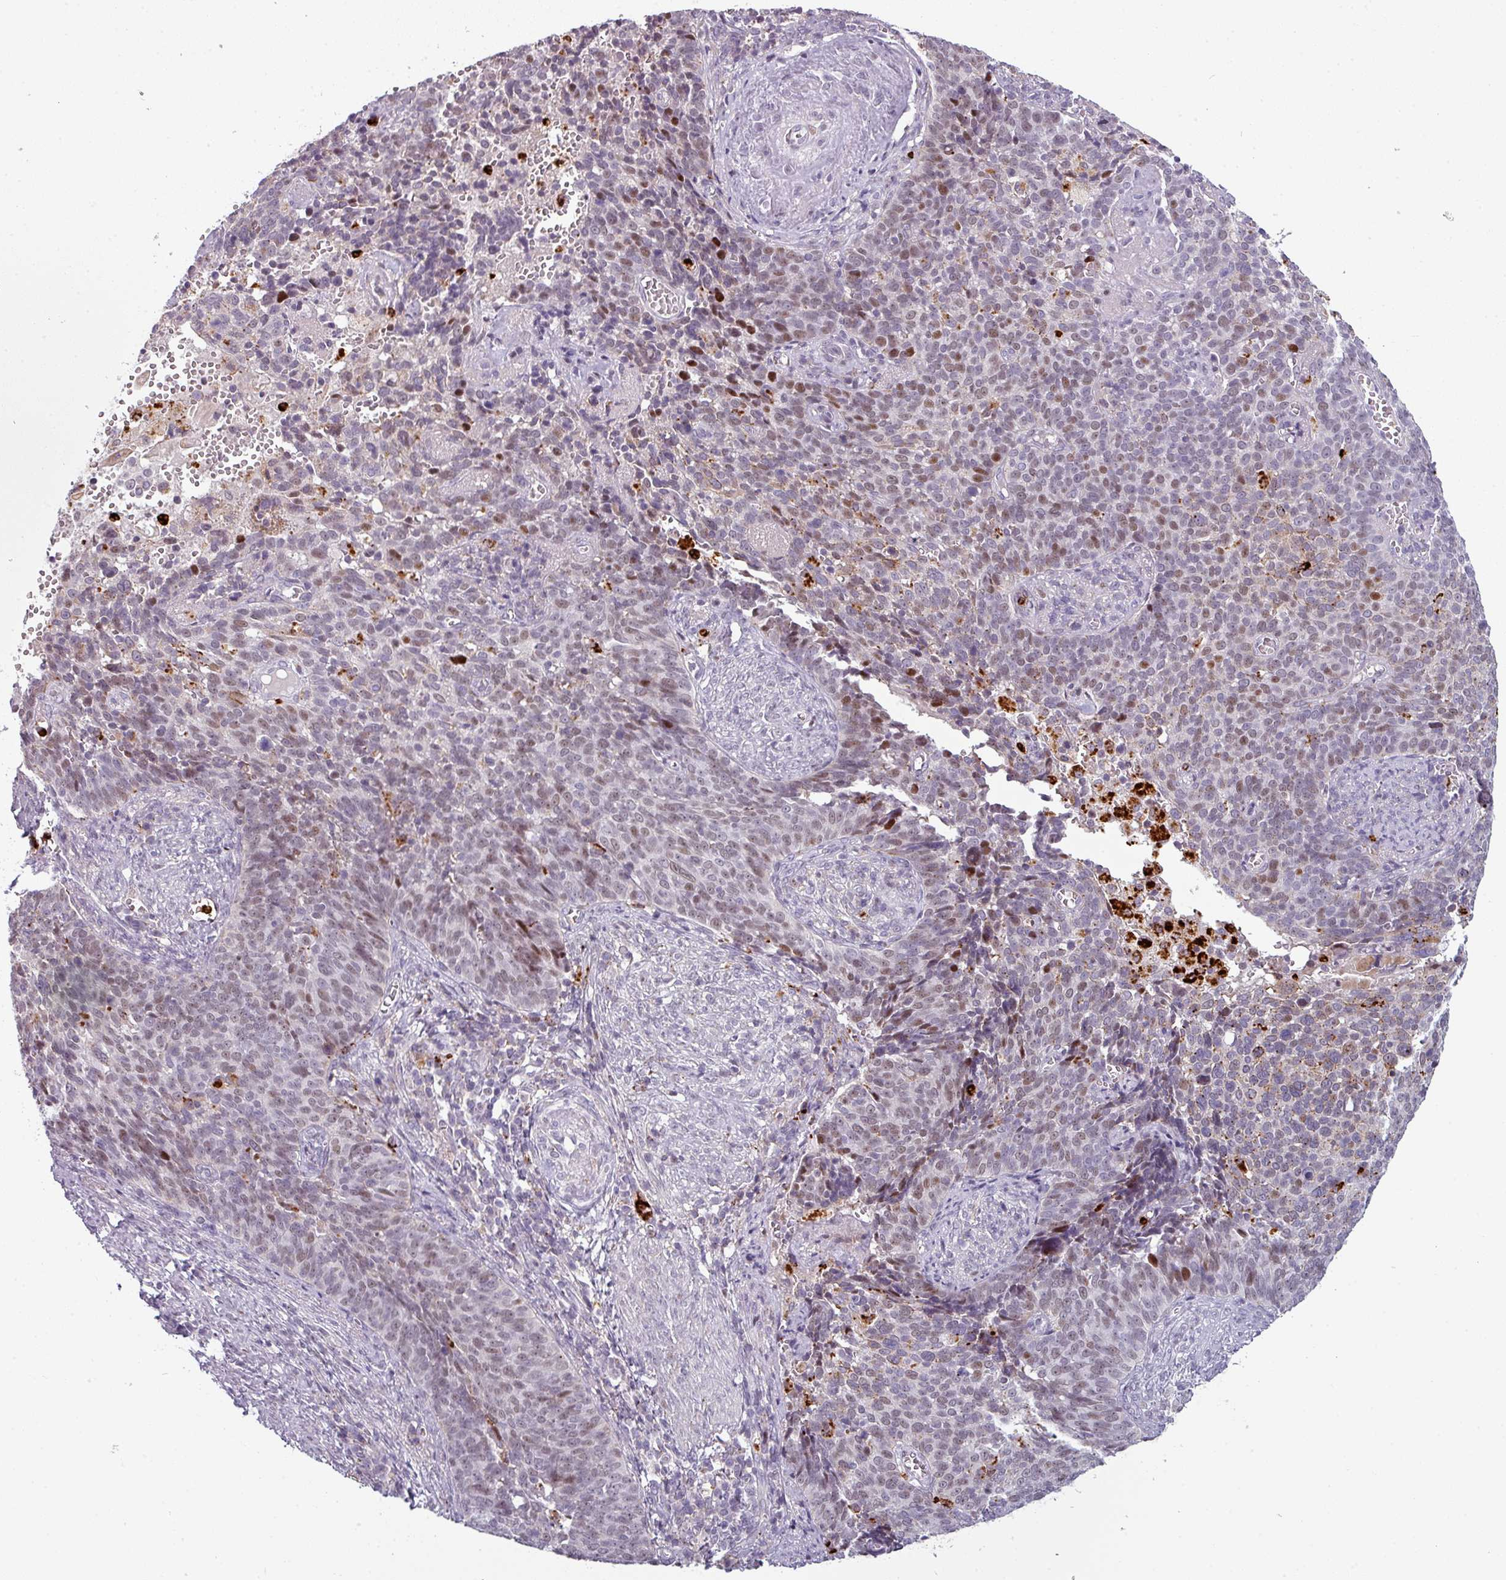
{"staining": {"intensity": "weak", "quantity": "25%-75%", "location": "nuclear"}, "tissue": "cervical cancer", "cell_type": "Tumor cells", "image_type": "cancer", "snomed": [{"axis": "morphology", "description": "Normal tissue, NOS"}, {"axis": "morphology", "description": "Squamous cell carcinoma, NOS"}, {"axis": "topography", "description": "Cervix"}], "caption": "There is low levels of weak nuclear positivity in tumor cells of cervical squamous cell carcinoma, as demonstrated by immunohistochemical staining (brown color).", "gene": "TMEFF1", "patient": {"sex": "female", "age": 39}}